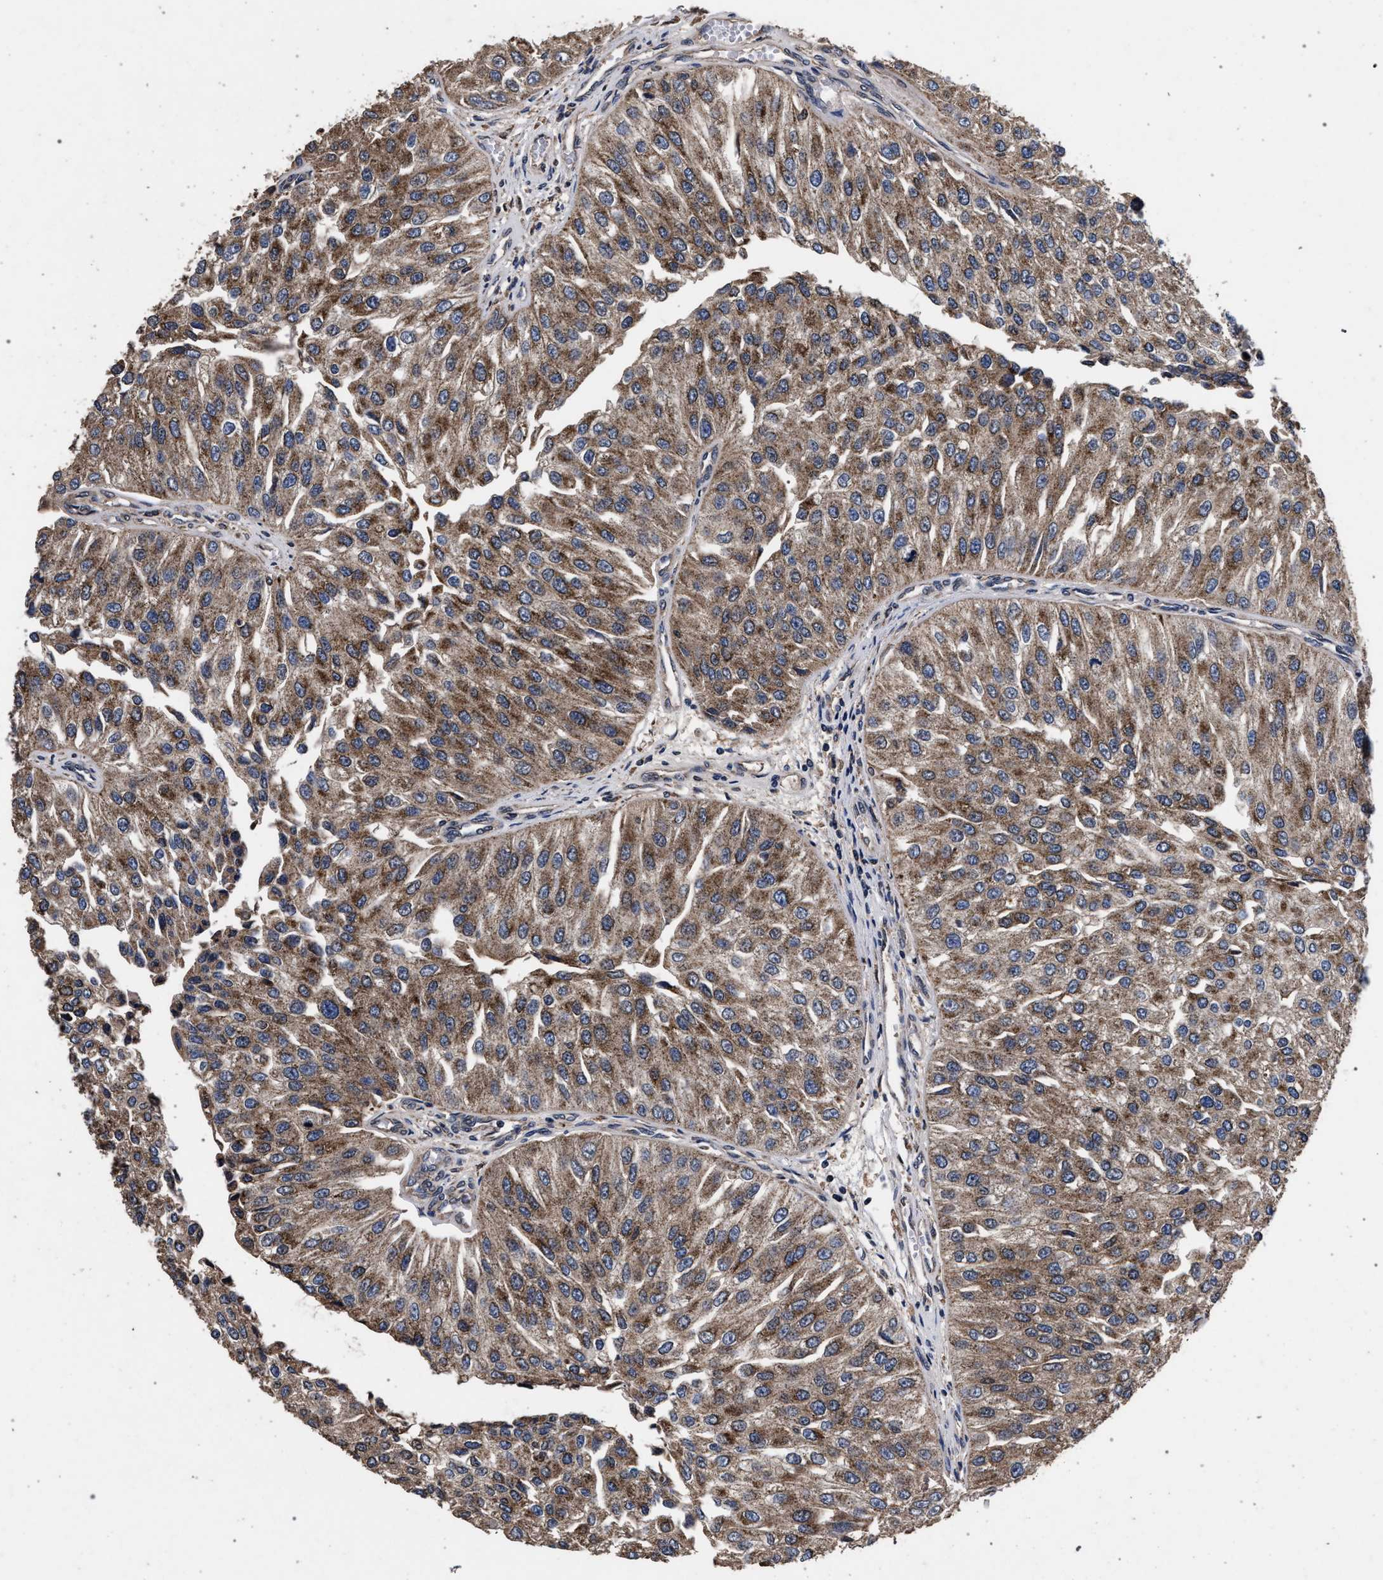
{"staining": {"intensity": "moderate", "quantity": ">75%", "location": "cytoplasmic/membranous"}, "tissue": "urothelial cancer", "cell_type": "Tumor cells", "image_type": "cancer", "snomed": [{"axis": "morphology", "description": "Urothelial carcinoma, High grade"}, {"axis": "topography", "description": "Kidney"}, {"axis": "topography", "description": "Urinary bladder"}], "caption": "Immunohistochemistry (IHC) image of neoplastic tissue: urothelial carcinoma (high-grade) stained using immunohistochemistry (IHC) reveals medium levels of moderate protein expression localized specifically in the cytoplasmic/membranous of tumor cells, appearing as a cytoplasmic/membranous brown color.", "gene": "ACOX1", "patient": {"sex": "male", "age": 77}}